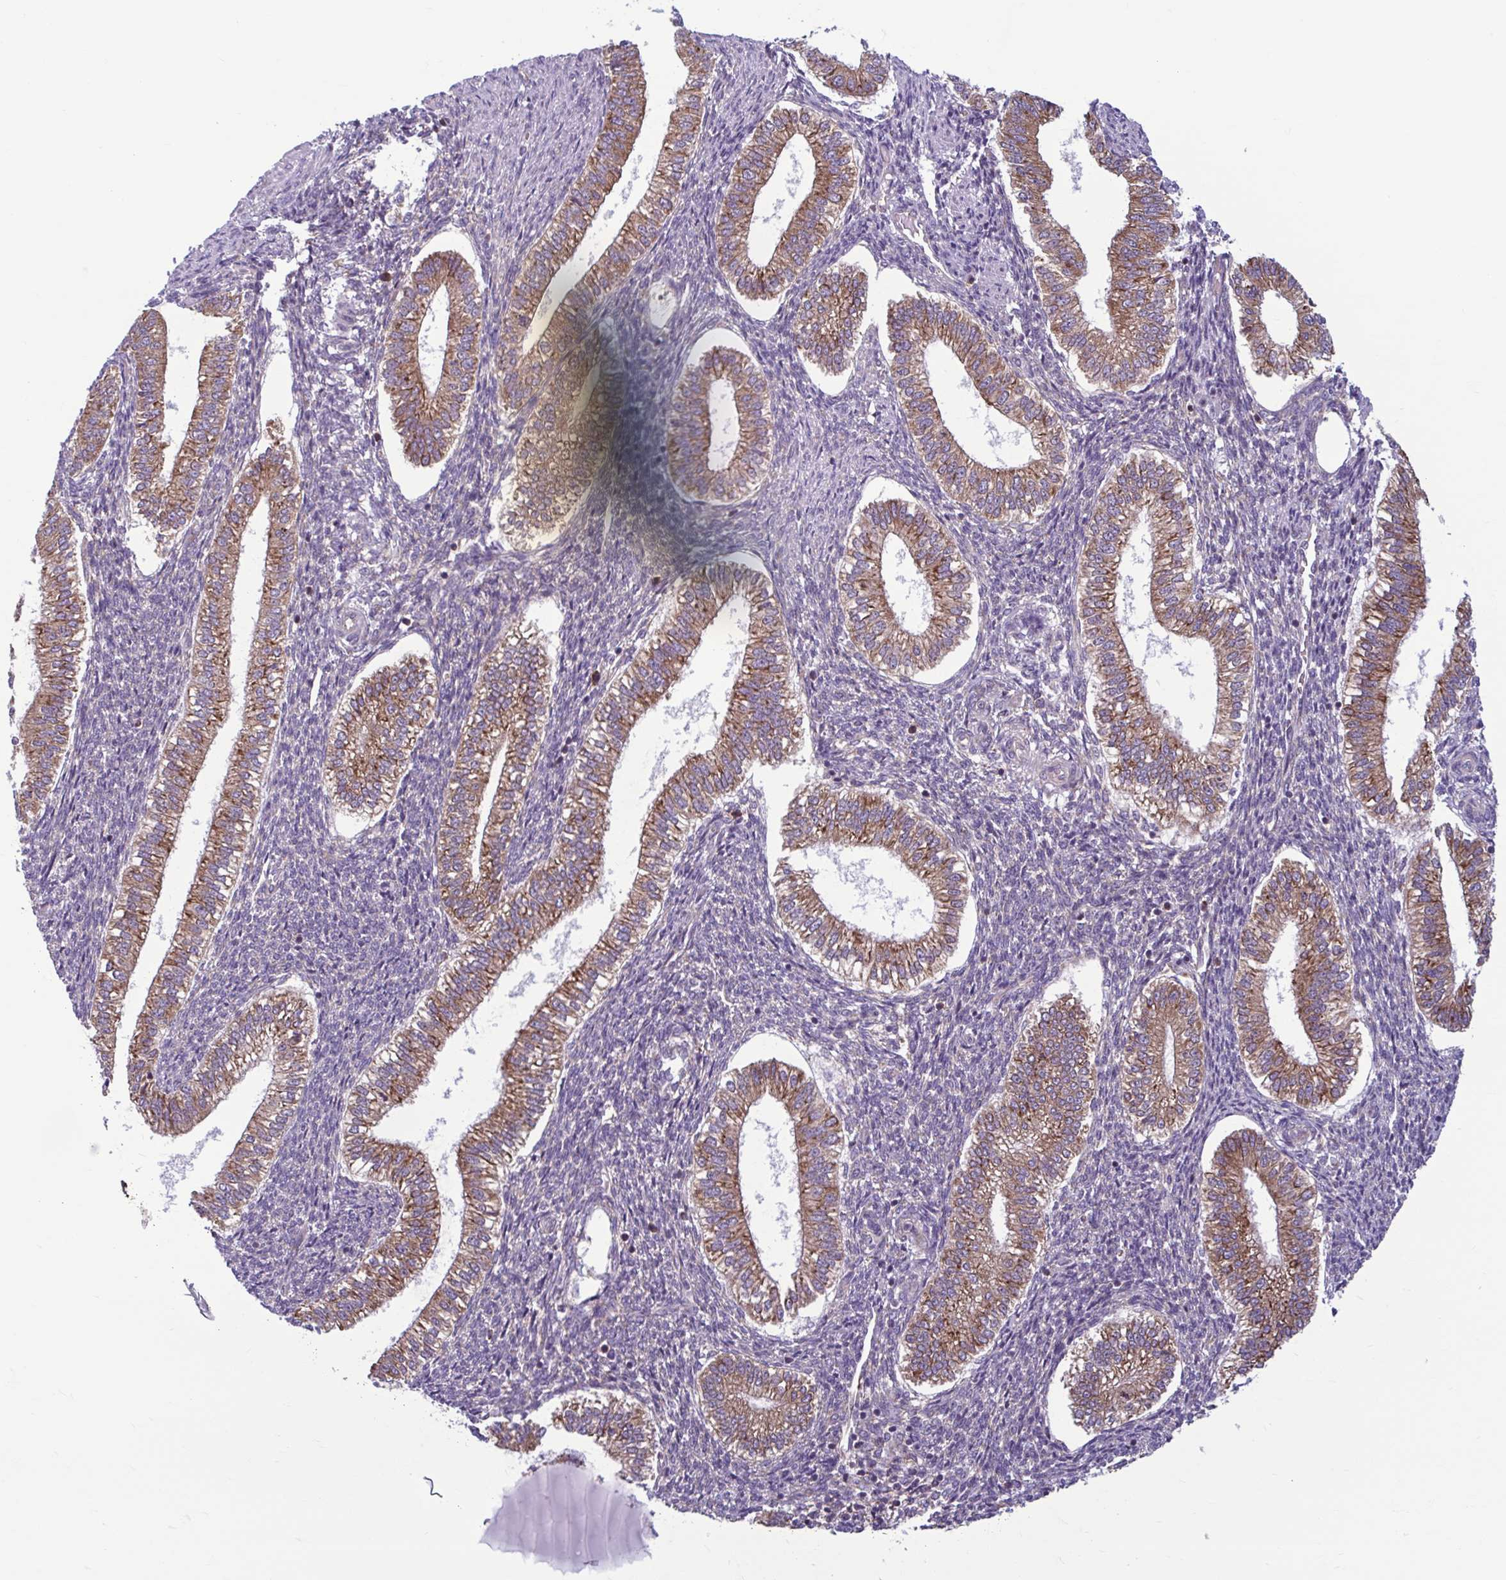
{"staining": {"intensity": "moderate", "quantity": "<25%", "location": "cytoplasmic/membranous"}, "tissue": "endometrium", "cell_type": "Cells in endometrial stroma", "image_type": "normal", "snomed": [{"axis": "morphology", "description": "Normal tissue, NOS"}, {"axis": "topography", "description": "Endometrium"}], "caption": "This histopathology image exhibits immunohistochemistry staining of normal endometrium, with low moderate cytoplasmic/membranous positivity in approximately <25% of cells in endometrial stroma.", "gene": "RPS16", "patient": {"sex": "female", "age": 25}}